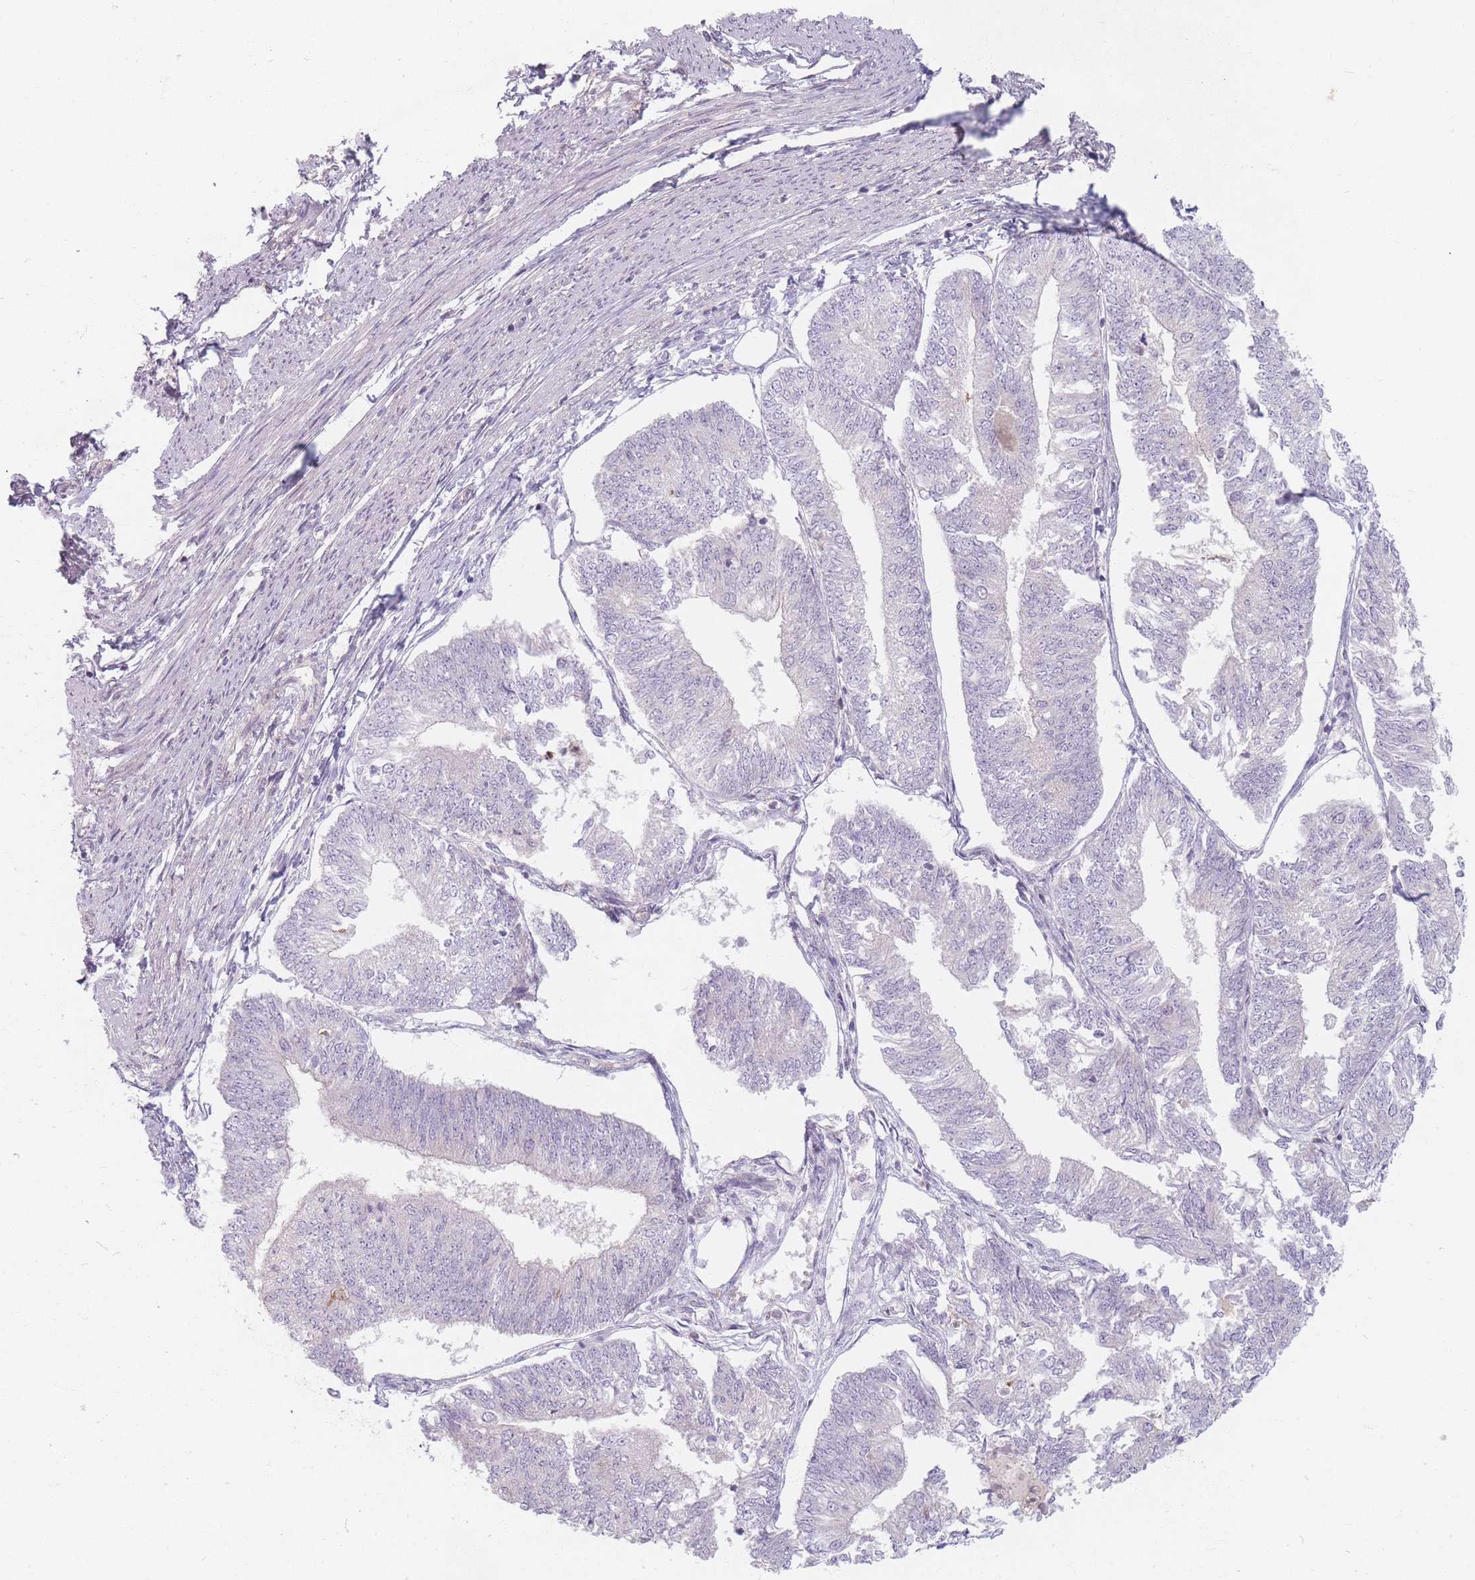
{"staining": {"intensity": "negative", "quantity": "none", "location": "none"}, "tissue": "endometrial cancer", "cell_type": "Tumor cells", "image_type": "cancer", "snomed": [{"axis": "morphology", "description": "Adenocarcinoma, NOS"}, {"axis": "topography", "description": "Endometrium"}], "caption": "Human endometrial adenocarcinoma stained for a protein using IHC shows no expression in tumor cells.", "gene": "CHCHD7", "patient": {"sex": "female", "age": 58}}